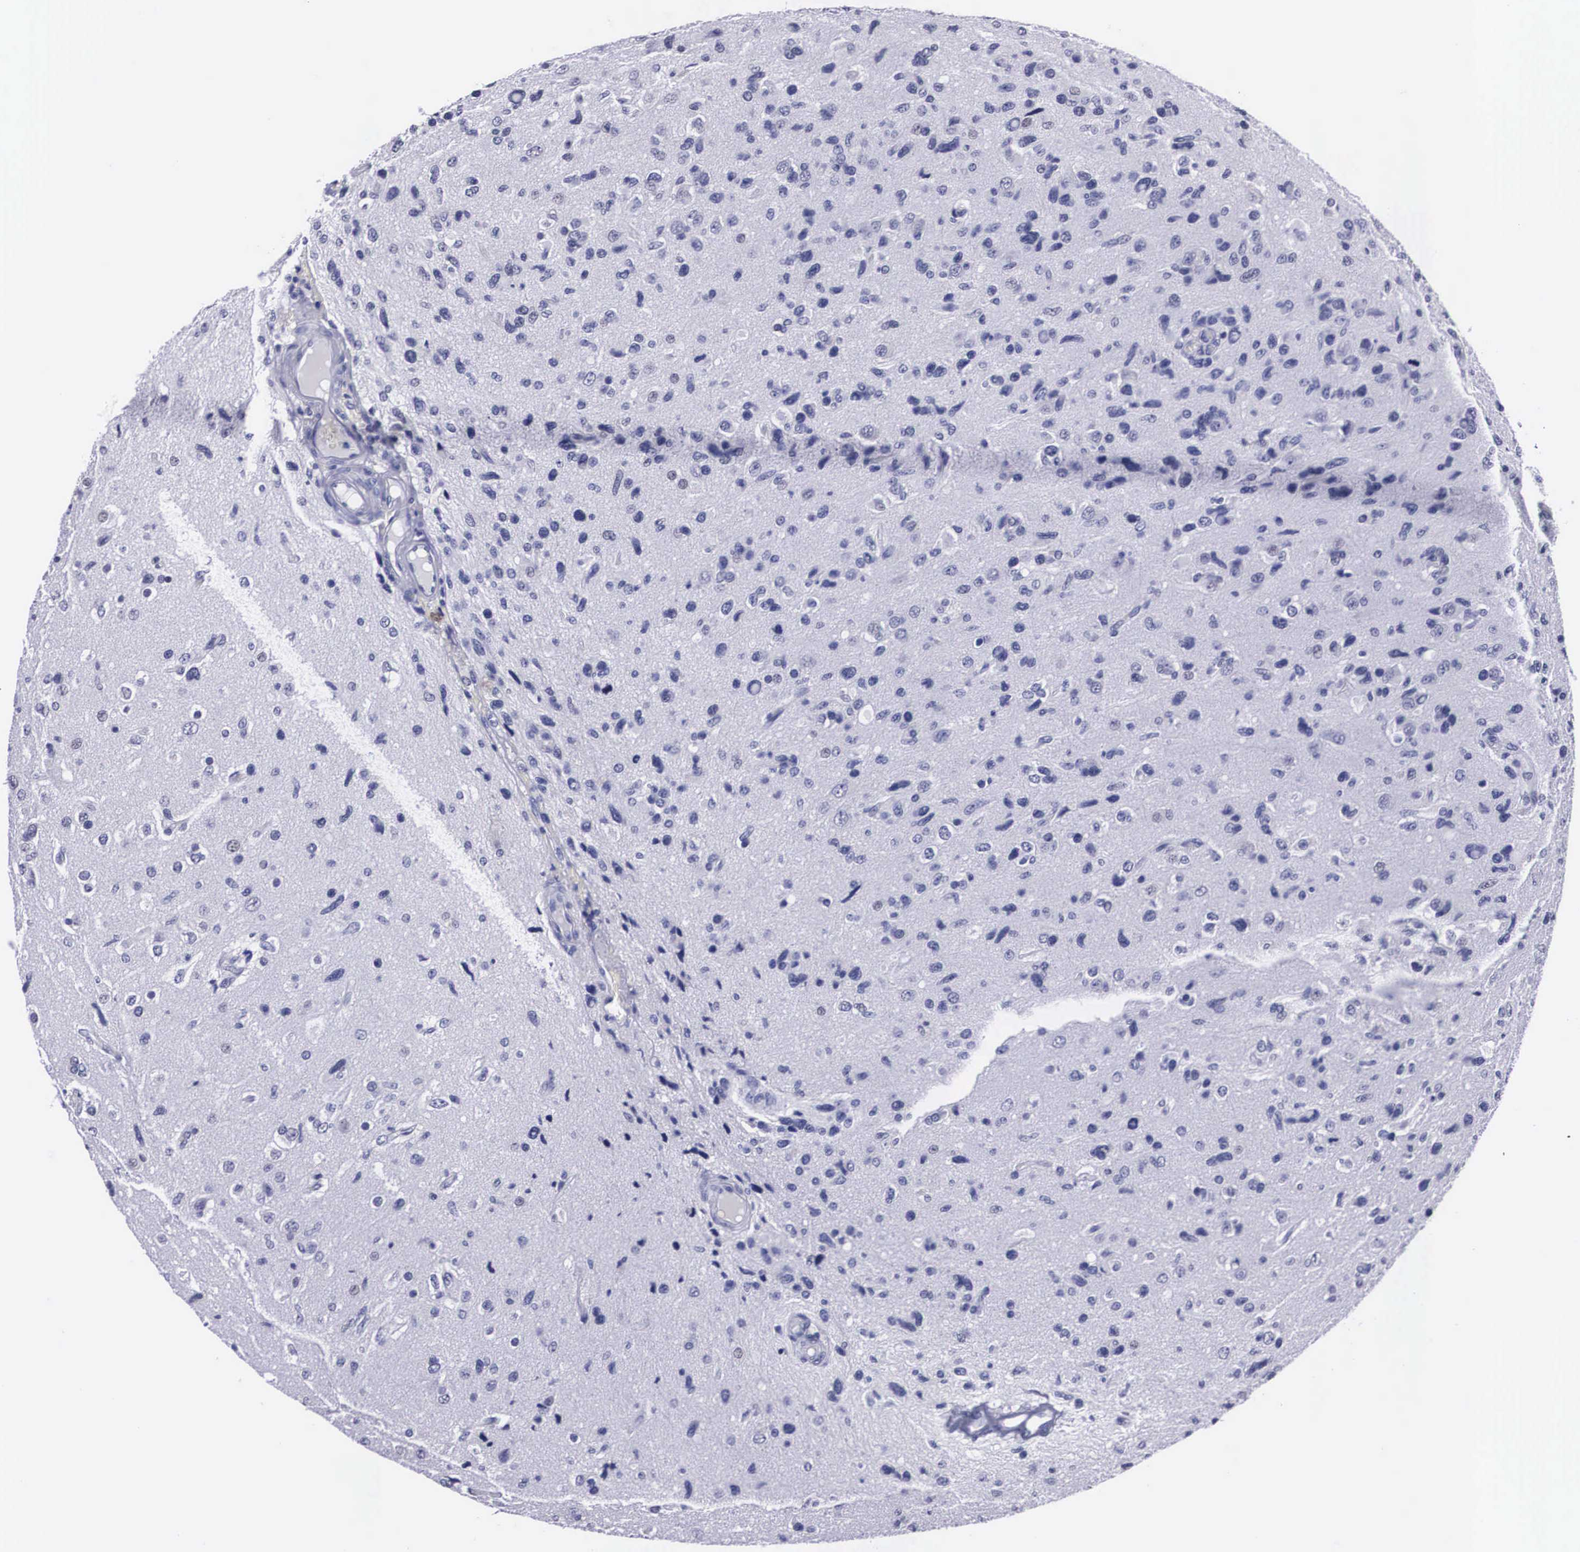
{"staining": {"intensity": "negative", "quantity": "none", "location": "none"}, "tissue": "glioma", "cell_type": "Tumor cells", "image_type": "cancer", "snomed": [{"axis": "morphology", "description": "Glioma, malignant, High grade"}, {"axis": "topography", "description": "Brain"}], "caption": "Tumor cells are negative for protein expression in human high-grade glioma (malignant).", "gene": "C22orf31", "patient": {"sex": "male", "age": 77}}